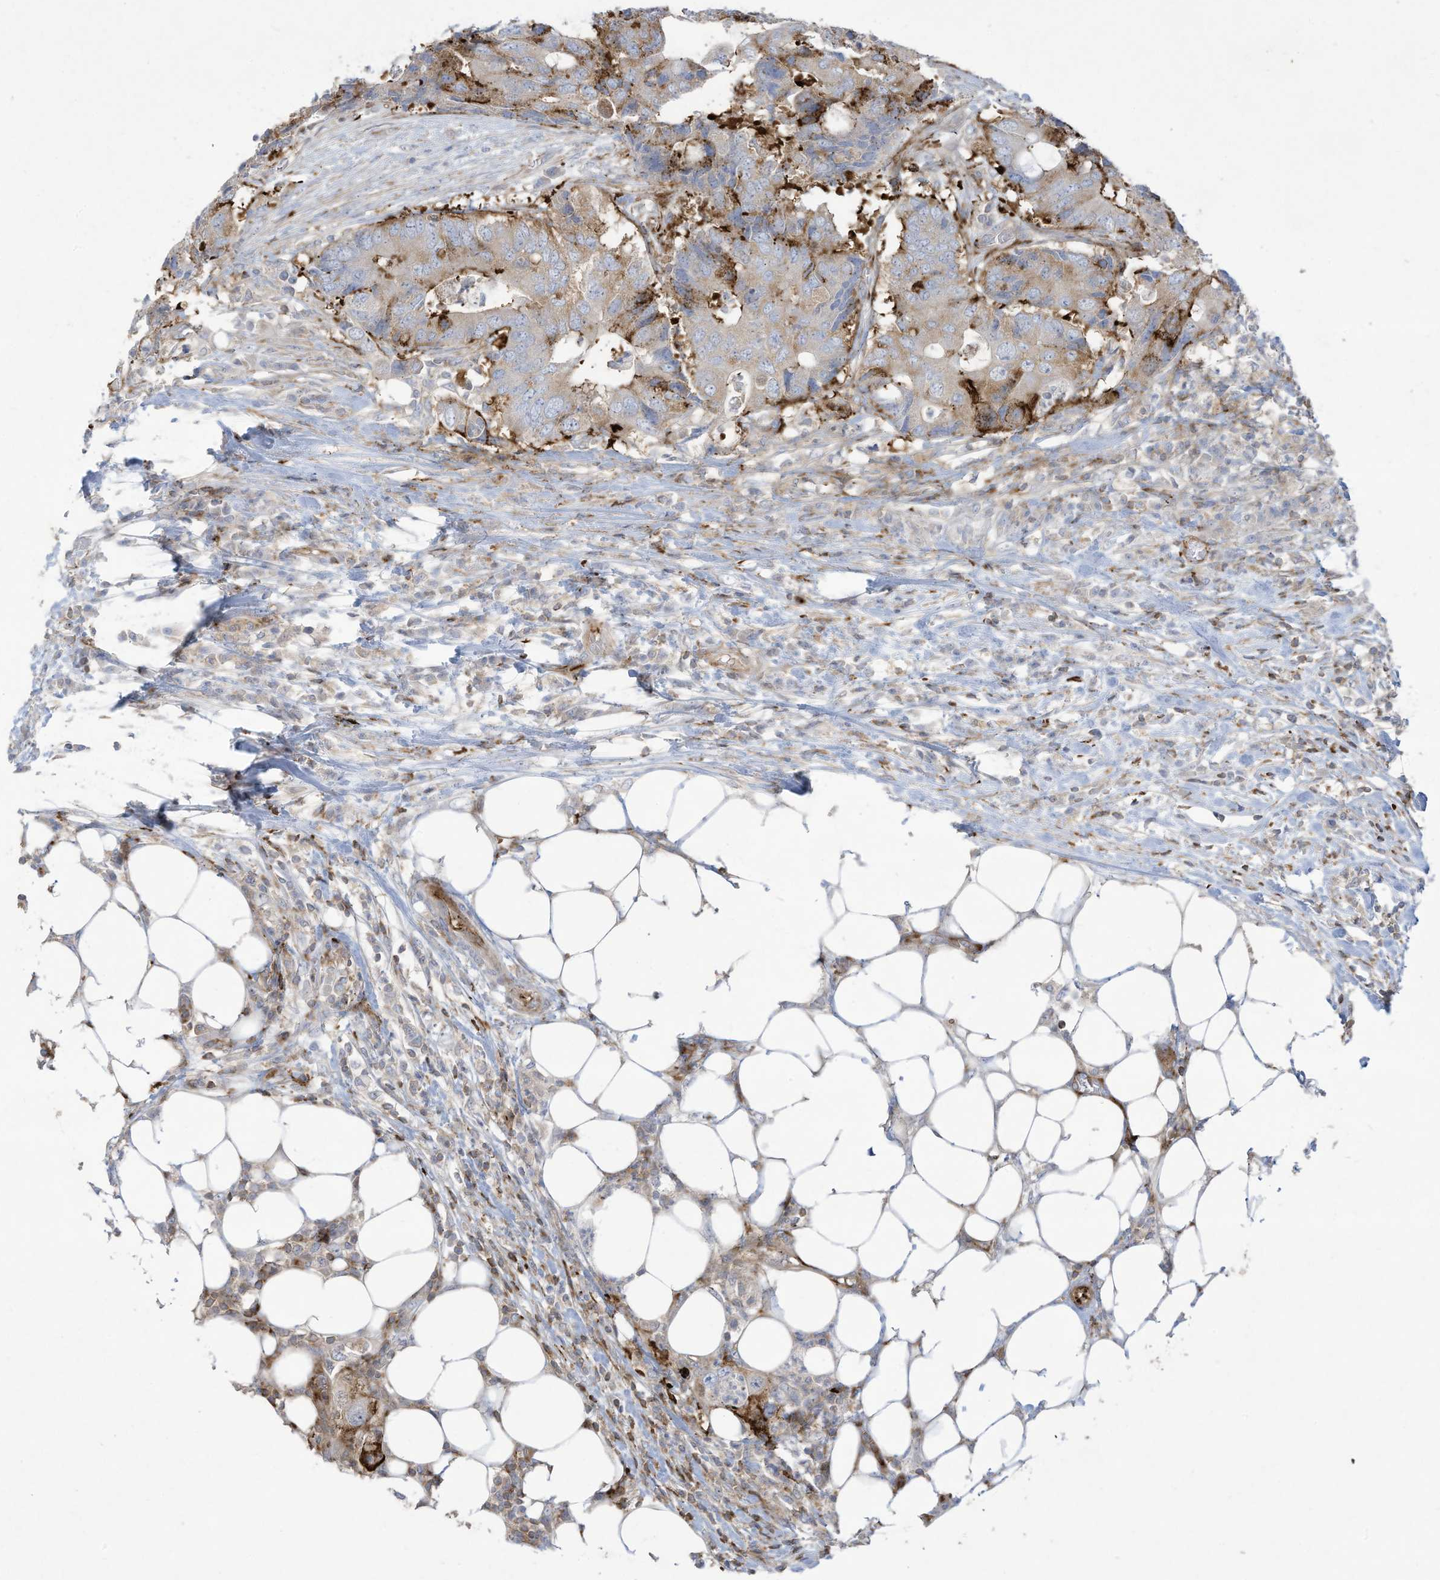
{"staining": {"intensity": "moderate", "quantity": "<25%", "location": "cytoplasmic/membranous"}, "tissue": "colorectal cancer", "cell_type": "Tumor cells", "image_type": "cancer", "snomed": [{"axis": "morphology", "description": "Adenocarcinoma, NOS"}, {"axis": "topography", "description": "Colon"}], "caption": "Protein analysis of colorectal cancer (adenocarcinoma) tissue exhibits moderate cytoplasmic/membranous expression in approximately <25% of tumor cells. The protein of interest is stained brown, and the nuclei are stained in blue (DAB (3,3'-diaminobenzidine) IHC with brightfield microscopy, high magnification).", "gene": "THNSL2", "patient": {"sex": "male", "age": 71}}